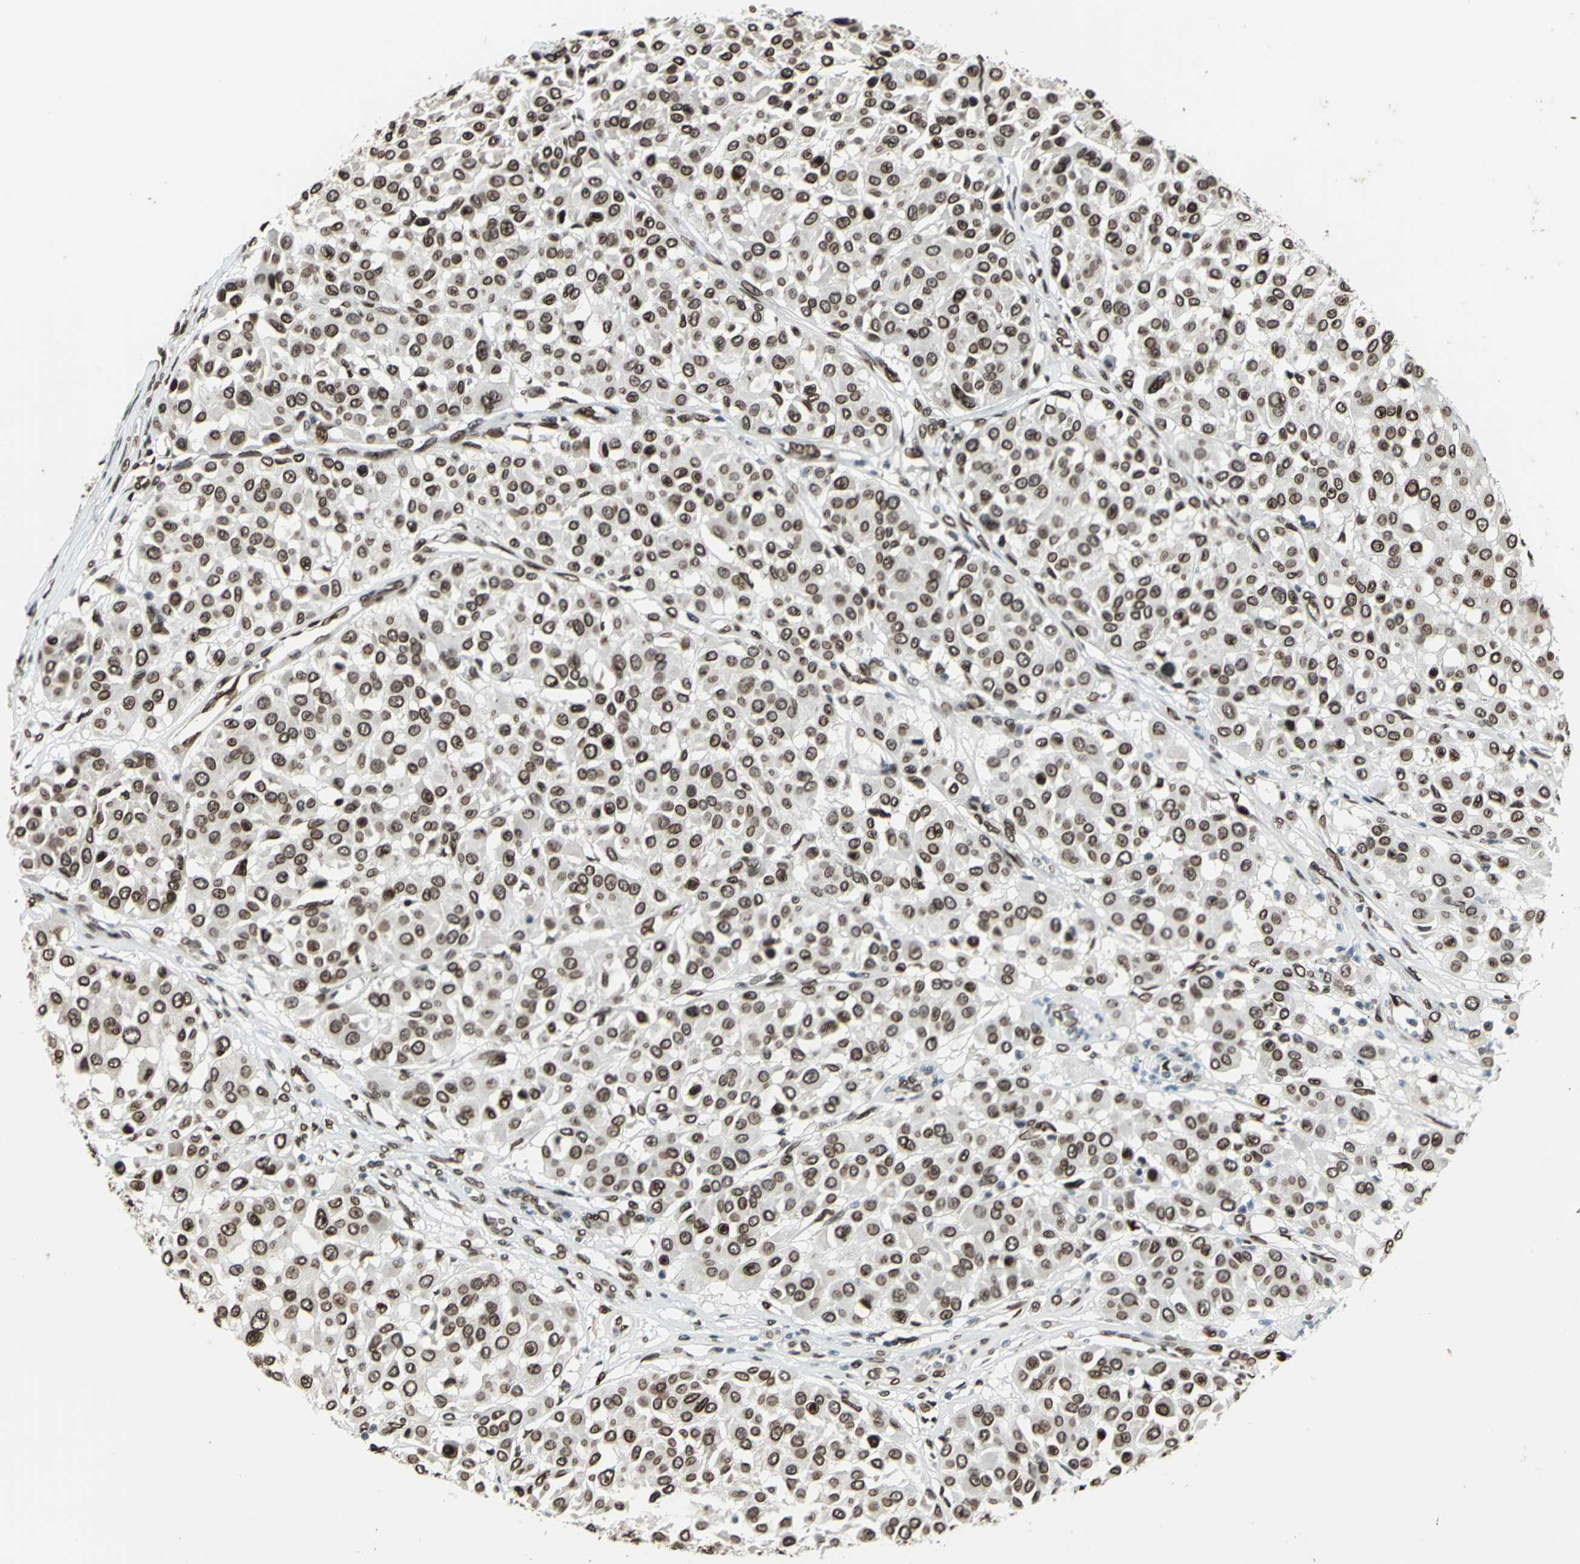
{"staining": {"intensity": "strong", "quantity": ">75%", "location": "cytoplasmic/membranous,nuclear"}, "tissue": "melanoma", "cell_type": "Tumor cells", "image_type": "cancer", "snomed": [{"axis": "morphology", "description": "Malignant melanoma, Metastatic site"}, {"axis": "topography", "description": "Soft tissue"}], "caption": "Immunohistochemistry image of neoplastic tissue: malignant melanoma (metastatic site) stained using IHC demonstrates high levels of strong protein expression localized specifically in the cytoplasmic/membranous and nuclear of tumor cells, appearing as a cytoplasmic/membranous and nuclear brown color.", "gene": "ISY1", "patient": {"sex": "male", "age": 41}}